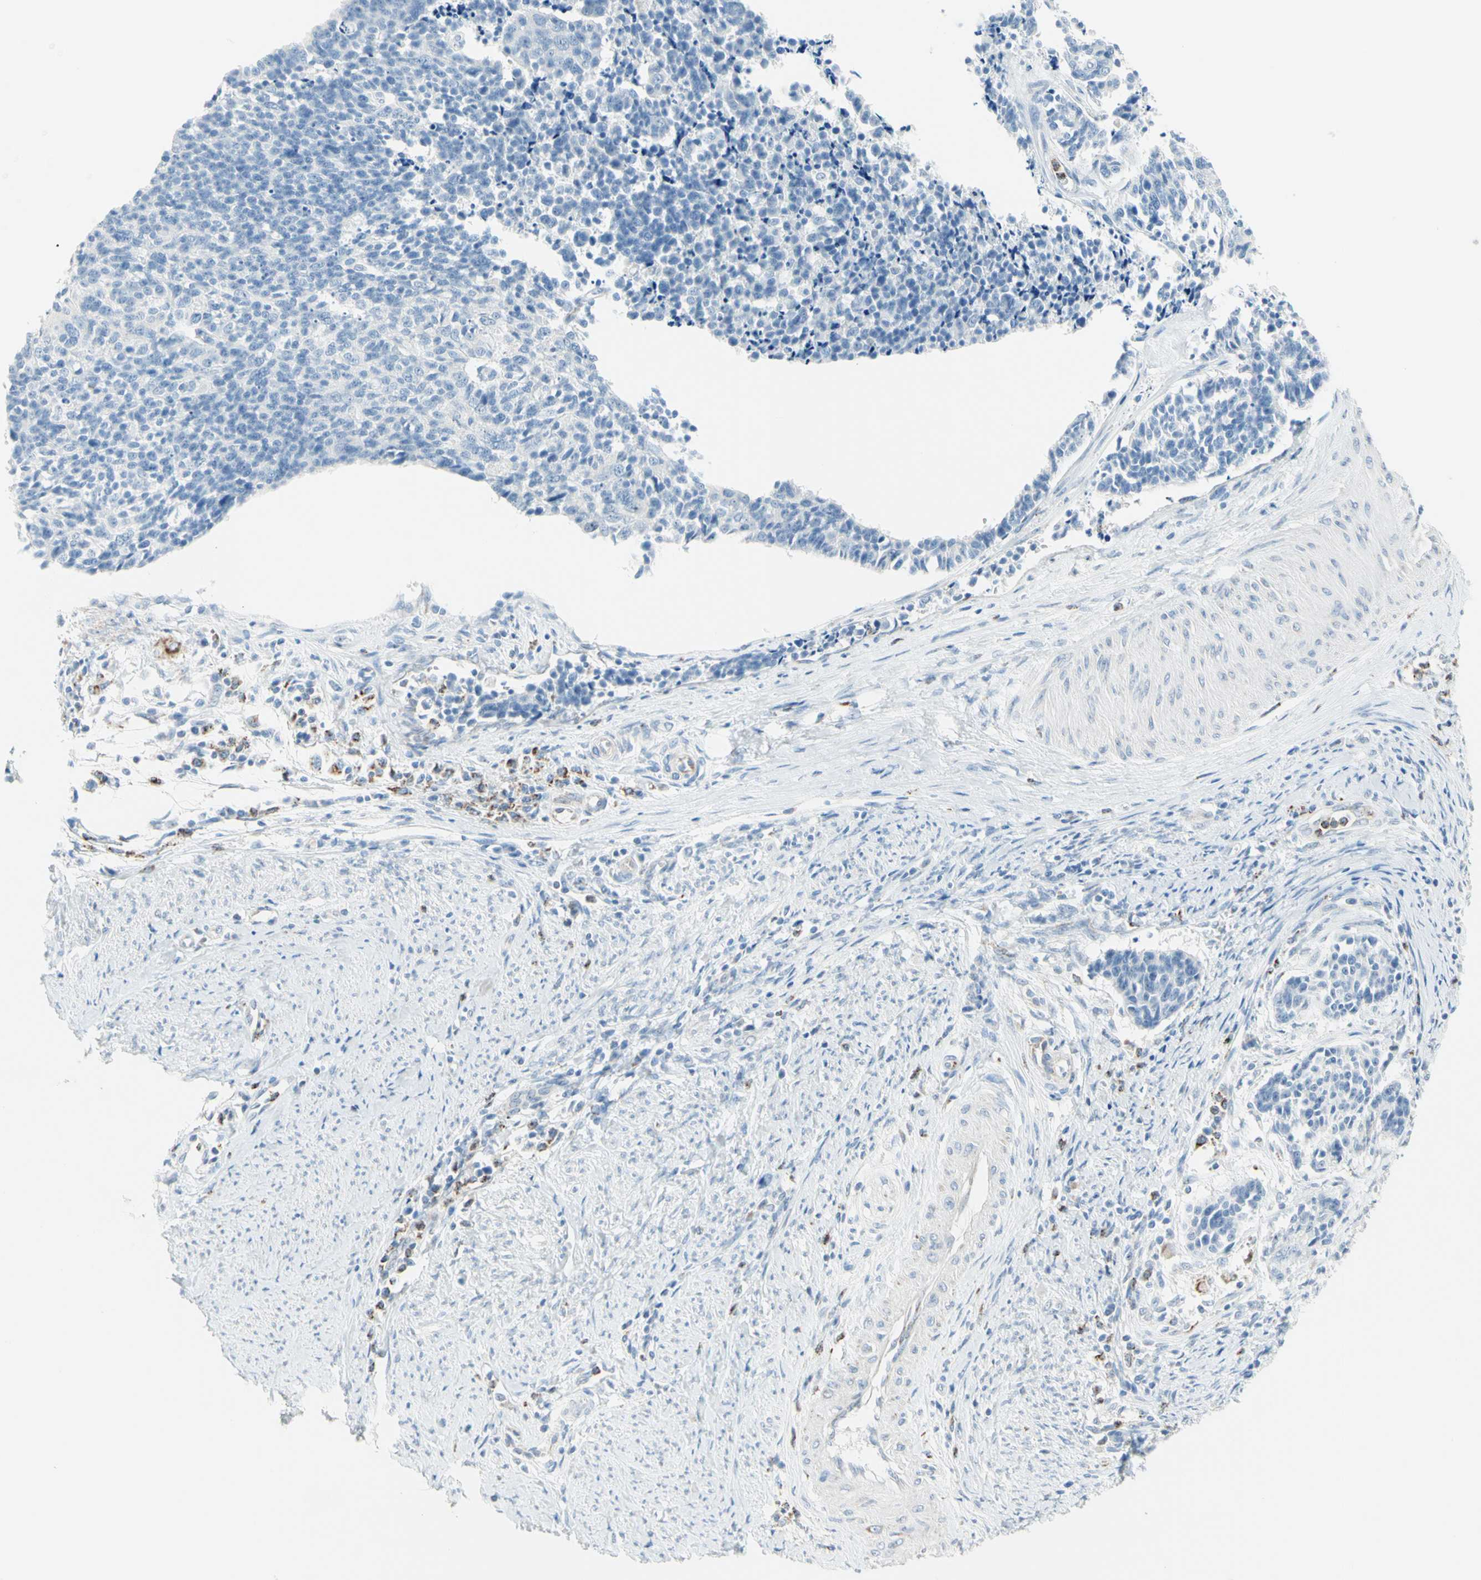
{"staining": {"intensity": "negative", "quantity": "none", "location": "none"}, "tissue": "cervical cancer", "cell_type": "Tumor cells", "image_type": "cancer", "snomed": [{"axis": "morphology", "description": "Normal tissue, NOS"}, {"axis": "morphology", "description": "Squamous cell carcinoma, NOS"}, {"axis": "topography", "description": "Cervix"}], "caption": "IHC image of neoplastic tissue: human cervical cancer stained with DAB exhibits no significant protein expression in tumor cells.", "gene": "CYSLTR1", "patient": {"sex": "female", "age": 35}}